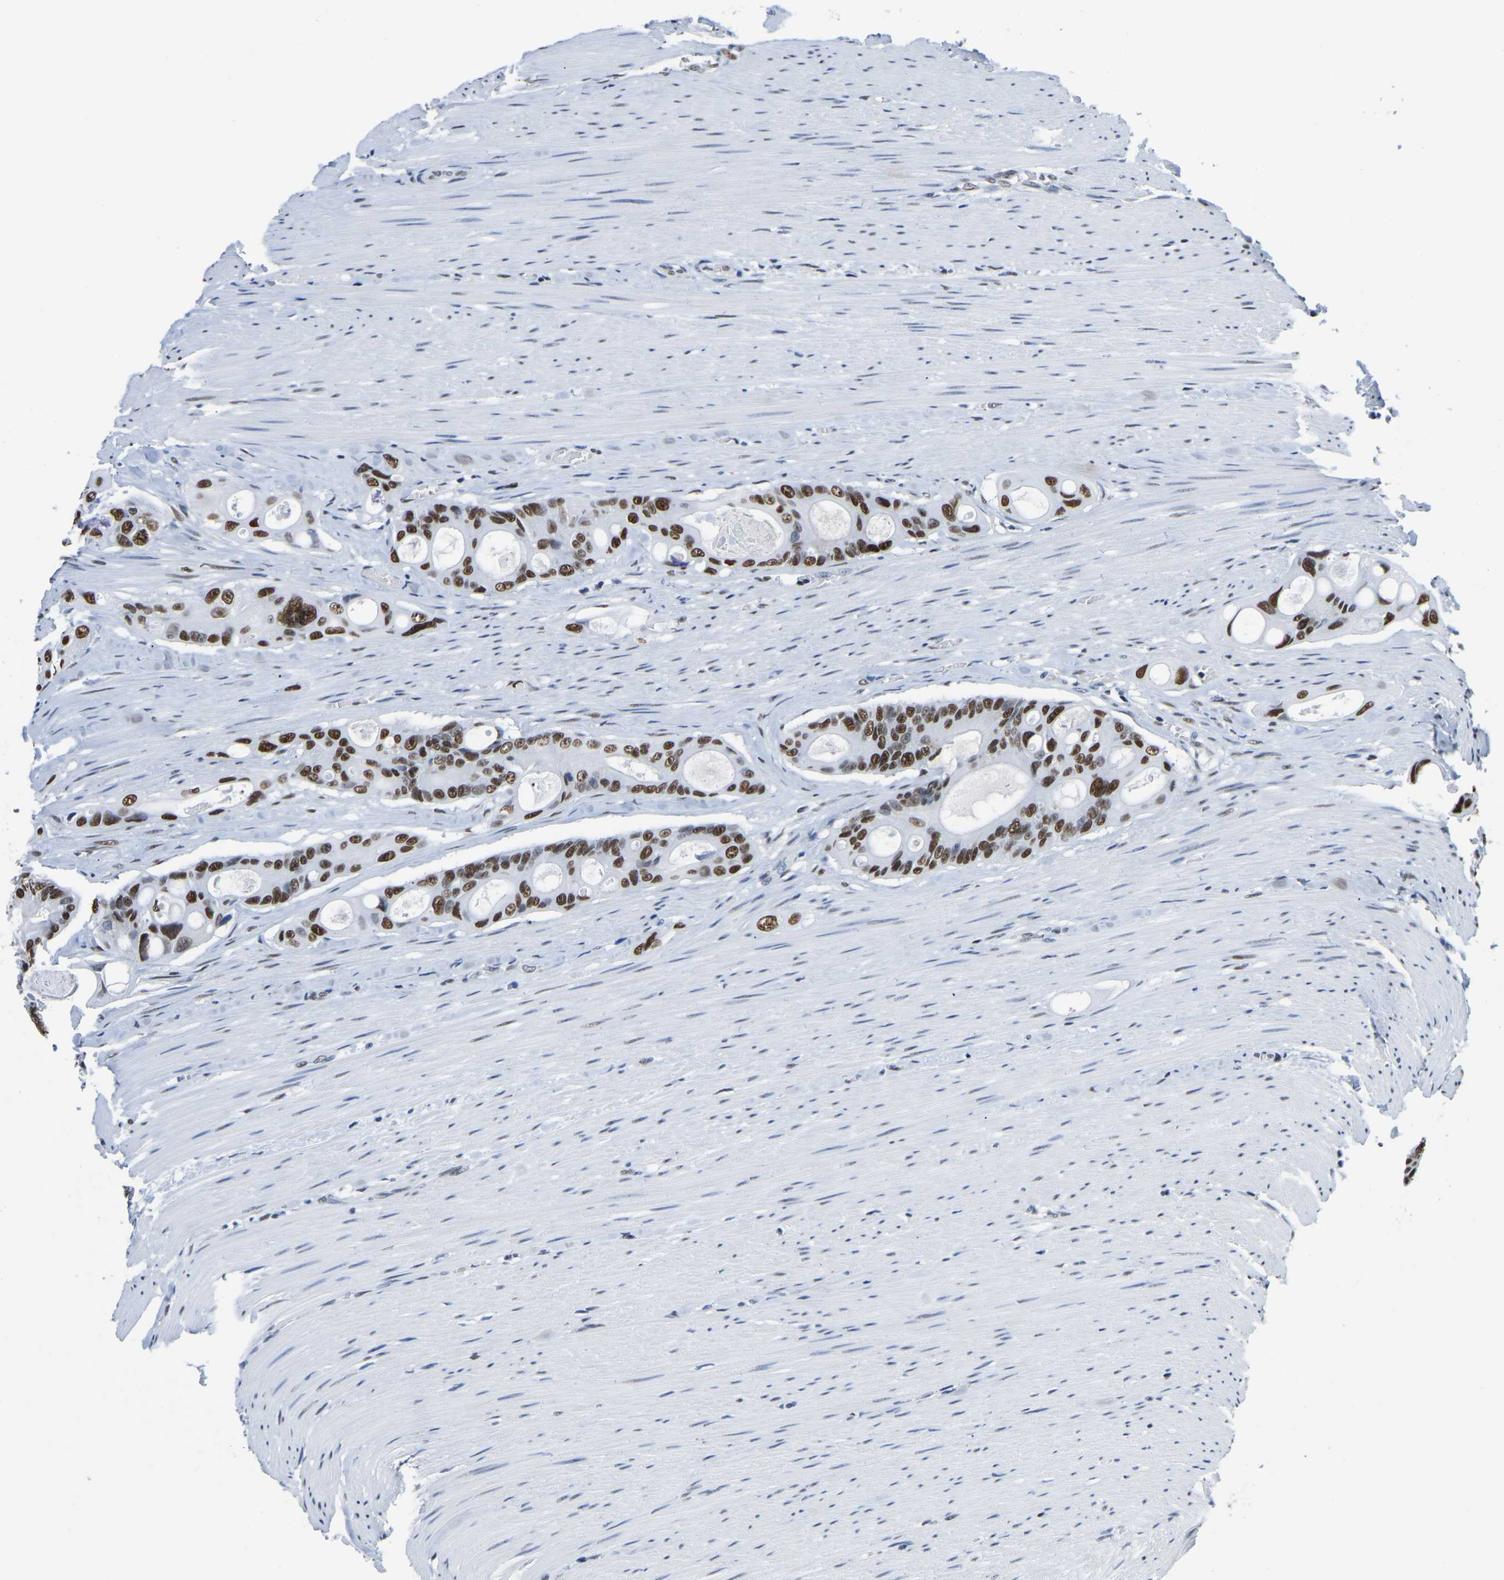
{"staining": {"intensity": "moderate", "quantity": ">75%", "location": "nuclear"}, "tissue": "colorectal cancer", "cell_type": "Tumor cells", "image_type": "cancer", "snomed": [{"axis": "morphology", "description": "Adenocarcinoma, NOS"}, {"axis": "topography", "description": "Colon"}], "caption": "Adenocarcinoma (colorectal) tissue exhibits moderate nuclear positivity in approximately >75% of tumor cells, visualized by immunohistochemistry. (DAB = brown stain, brightfield microscopy at high magnification).", "gene": "UBA1", "patient": {"sex": "female", "age": 57}}